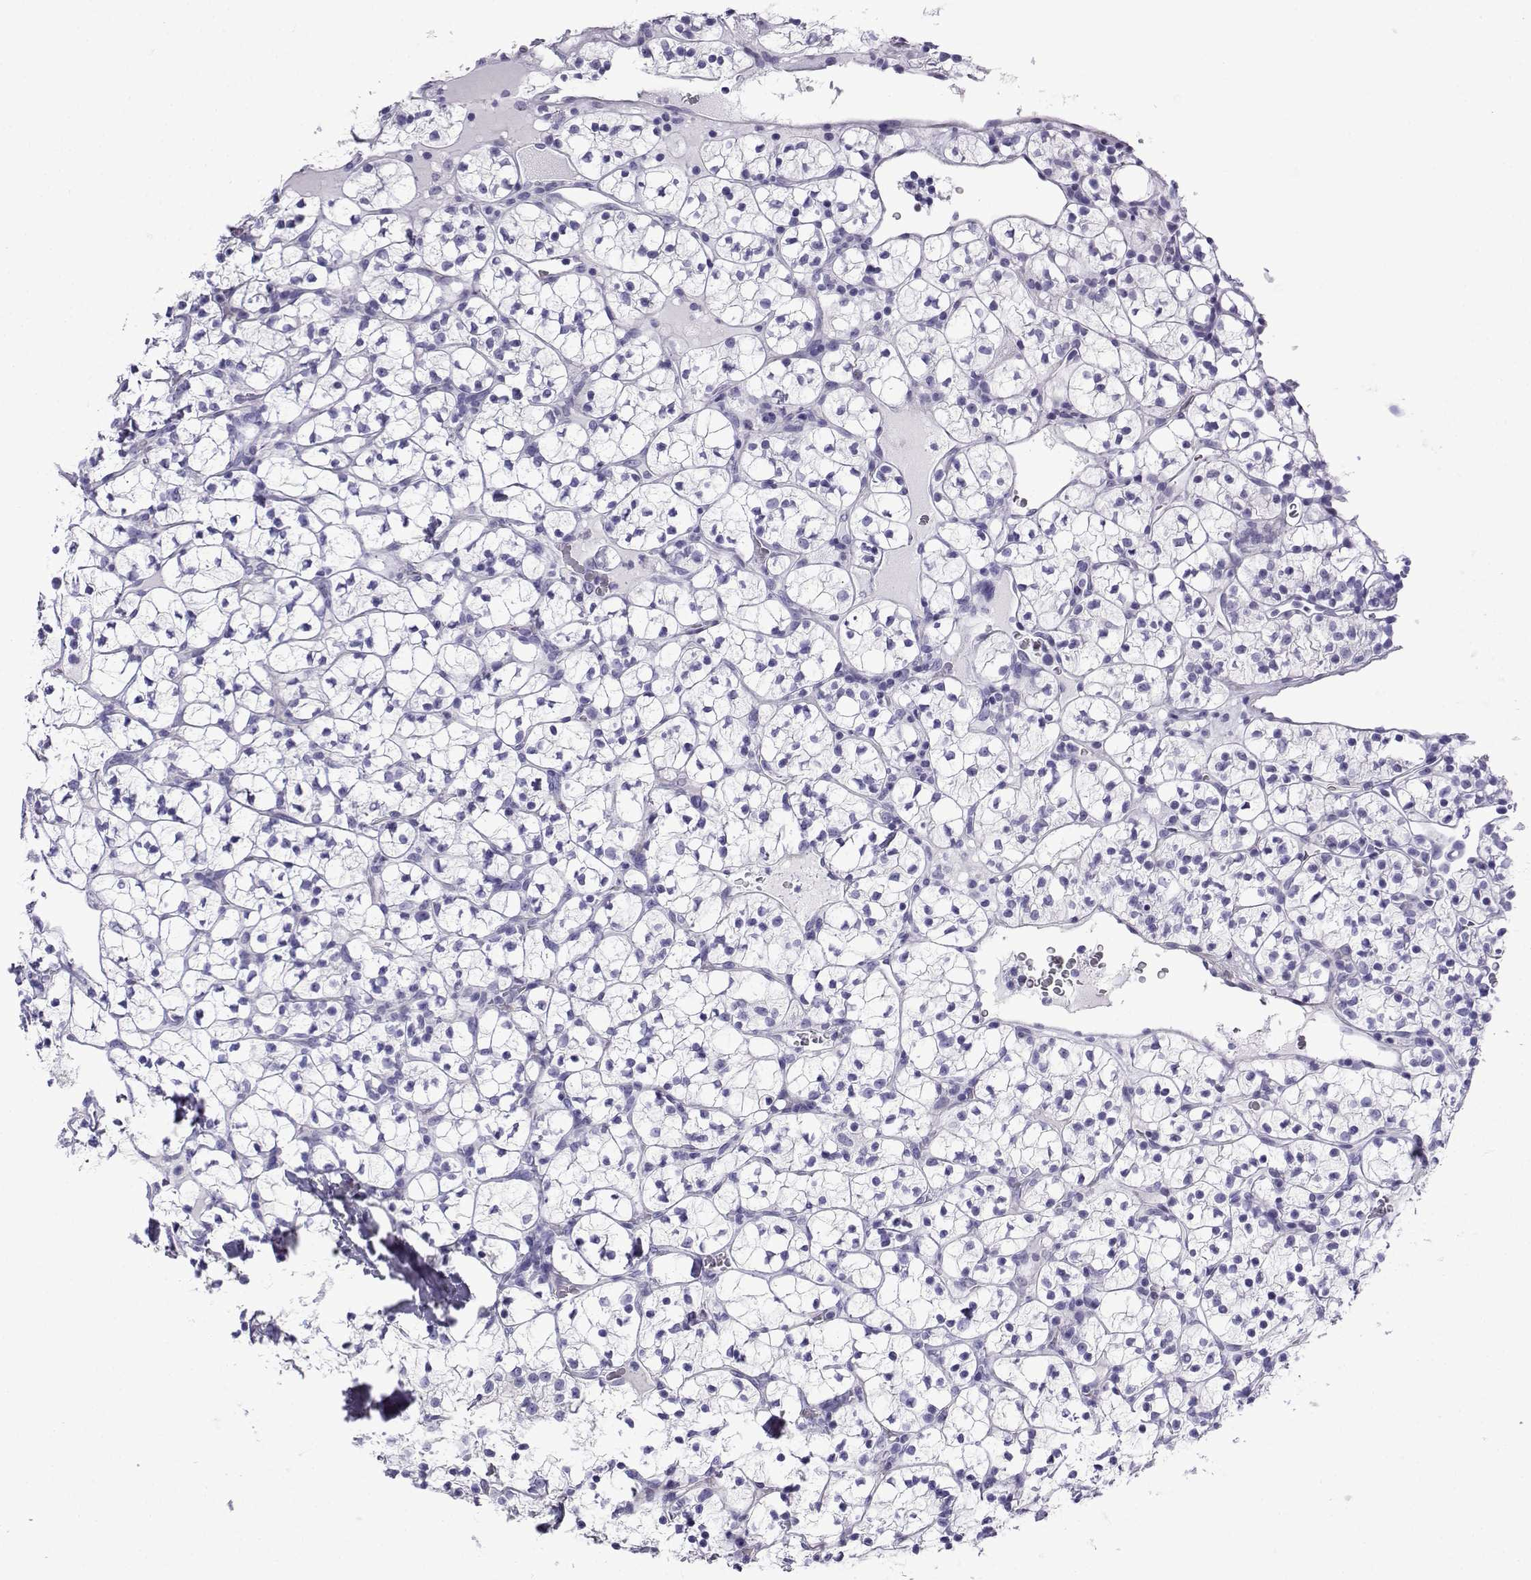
{"staining": {"intensity": "negative", "quantity": "none", "location": "none"}, "tissue": "renal cancer", "cell_type": "Tumor cells", "image_type": "cancer", "snomed": [{"axis": "morphology", "description": "Adenocarcinoma, NOS"}, {"axis": "topography", "description": "Kidney"}], "caption": "A high-resolution micrograph shows immunohistochemistry staining of renal adenocarcinoma, which reveals no significant positivity in tumor cells. (DAB immunohistochemistry (IHC) visualized using brightfield microscopy, high magnification).", "gene": "KCNF1", "patient": {"sex": "female", "age": 89}}